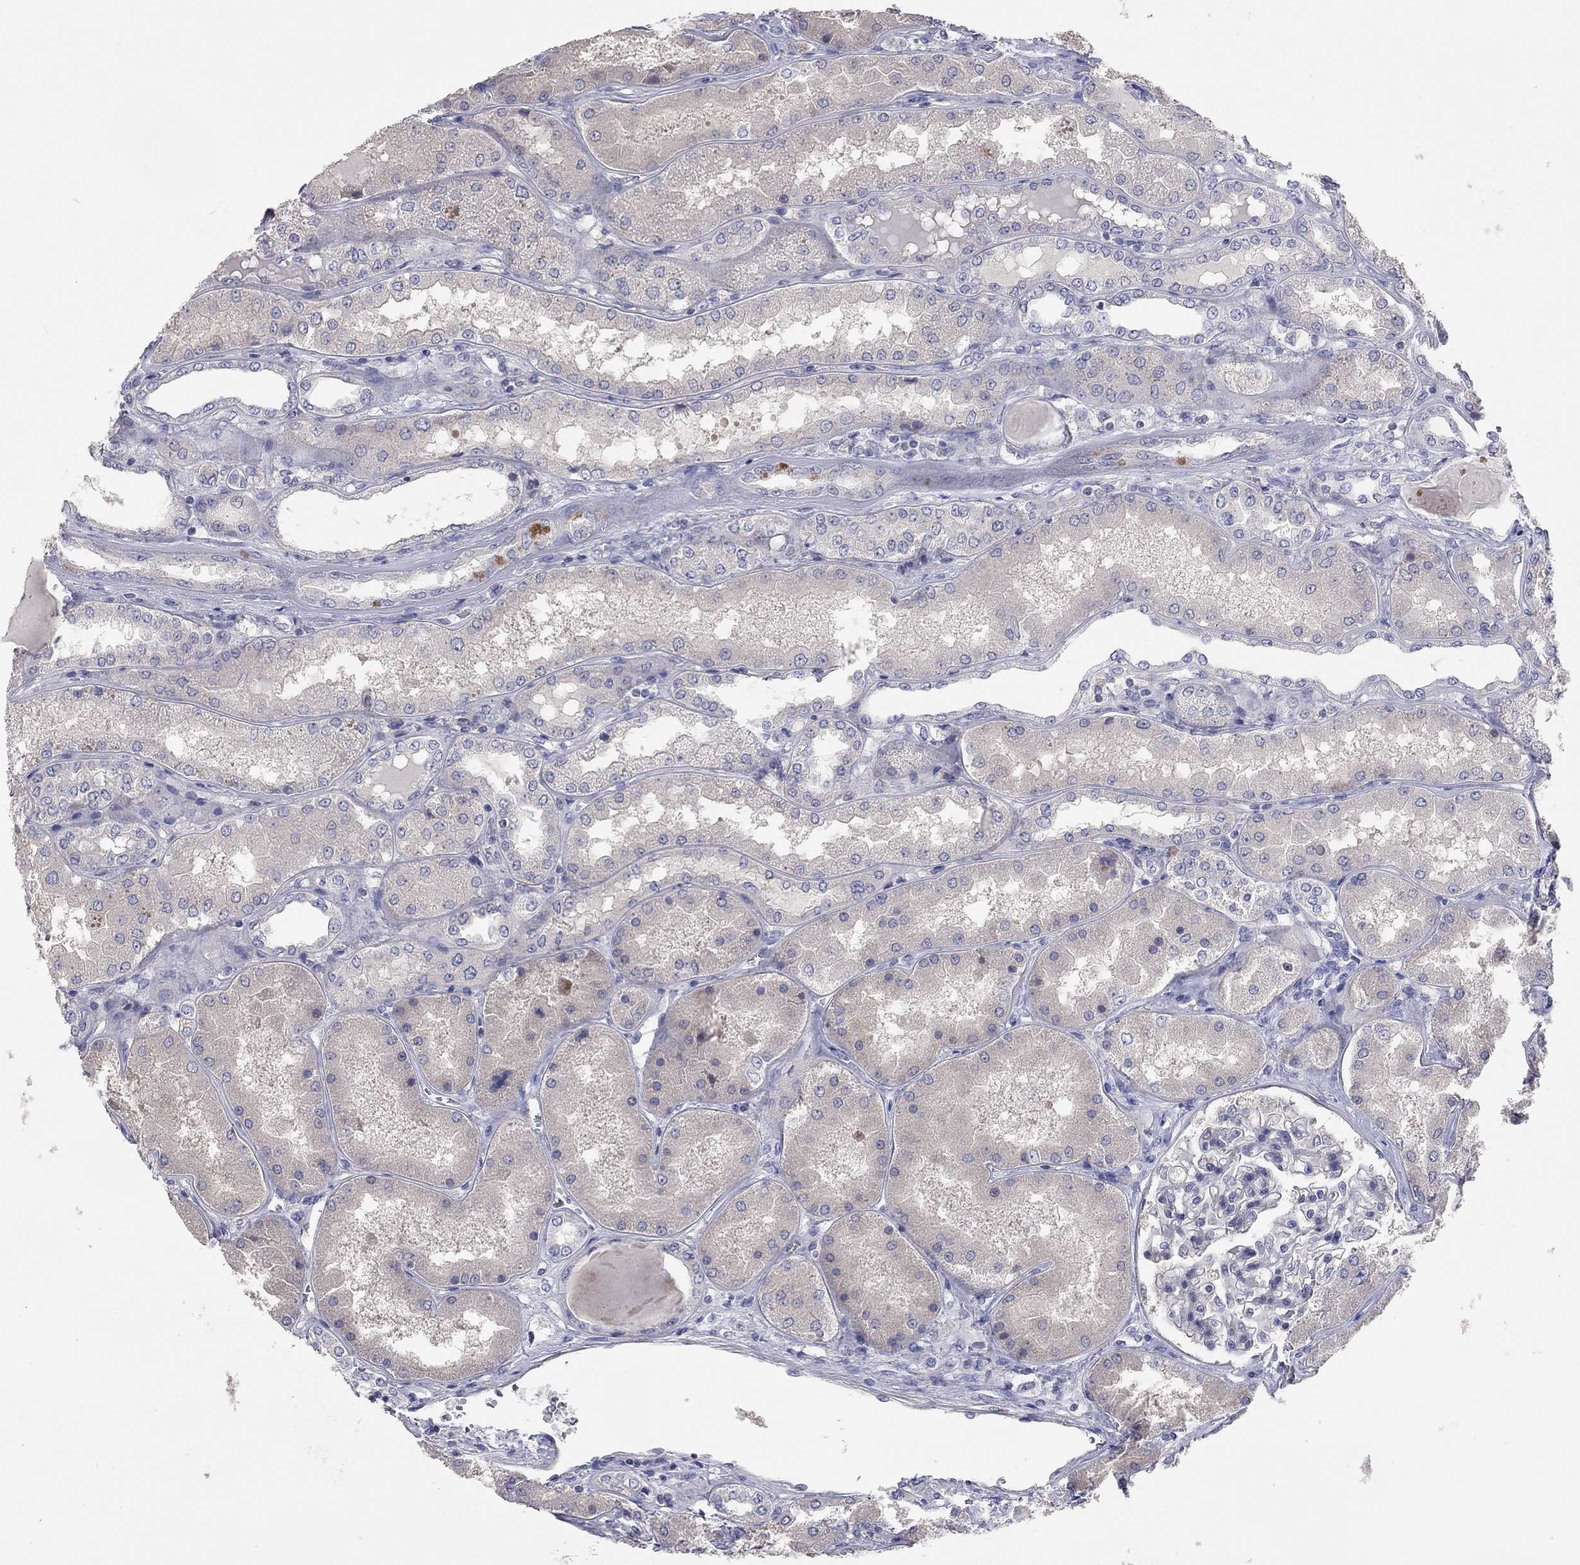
{"staining": {"intensity": "negative", "quantity": "none", "location": "none"}, "tissue": "kidney", "cell_type": "Cells in glomeruli", "image_type": "normal", "snomed": [{"axis": "morphology", "description": "Normal tissue, NOS"}, {"axis": "topography", "description": "Kidney"}], "caption": "This is a image of immunohistochemistry (IHC) staining of unremarkable kidney, which shows no positivity in cells in glomeruli.", "gene": "KCNB1", "patient": {"sex": "female", "age": 56}}